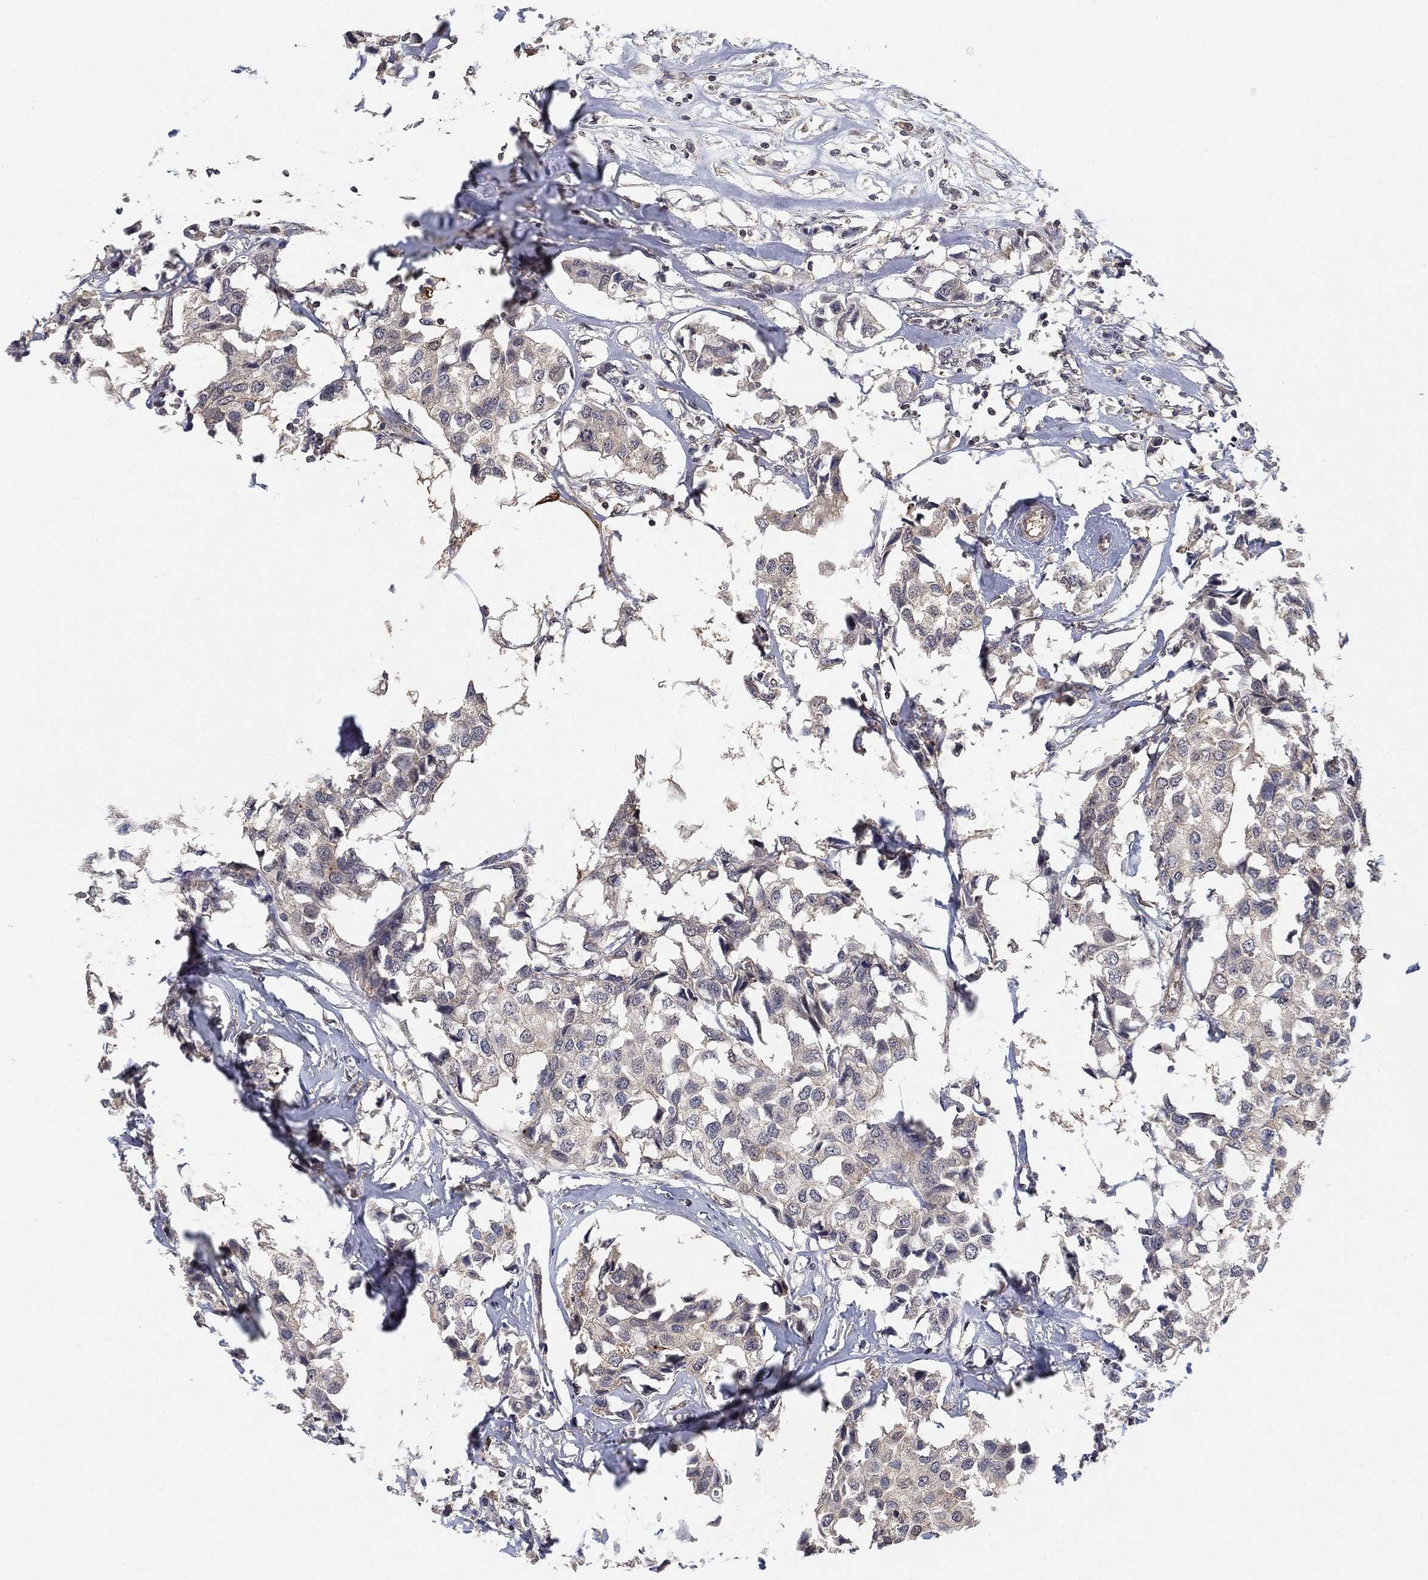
{"staining": {"intensity": "negative", "quantity": "none", "location": "none"}, "tissue": "breast cancer", "cell_type": "Tumor cells", "image_type": "cancer", "snomed": [{"axis": "morphology", "description": "Duct carcinoma"}, {"axis": "topography", "description": "Breast"}], "caption": "A photomicrograph of human breast infiltrating ductal carcinoma is negative for staining in tumor cells.", "gene": "CCDC43", "patient": {"sex": "female", "age": 80}}